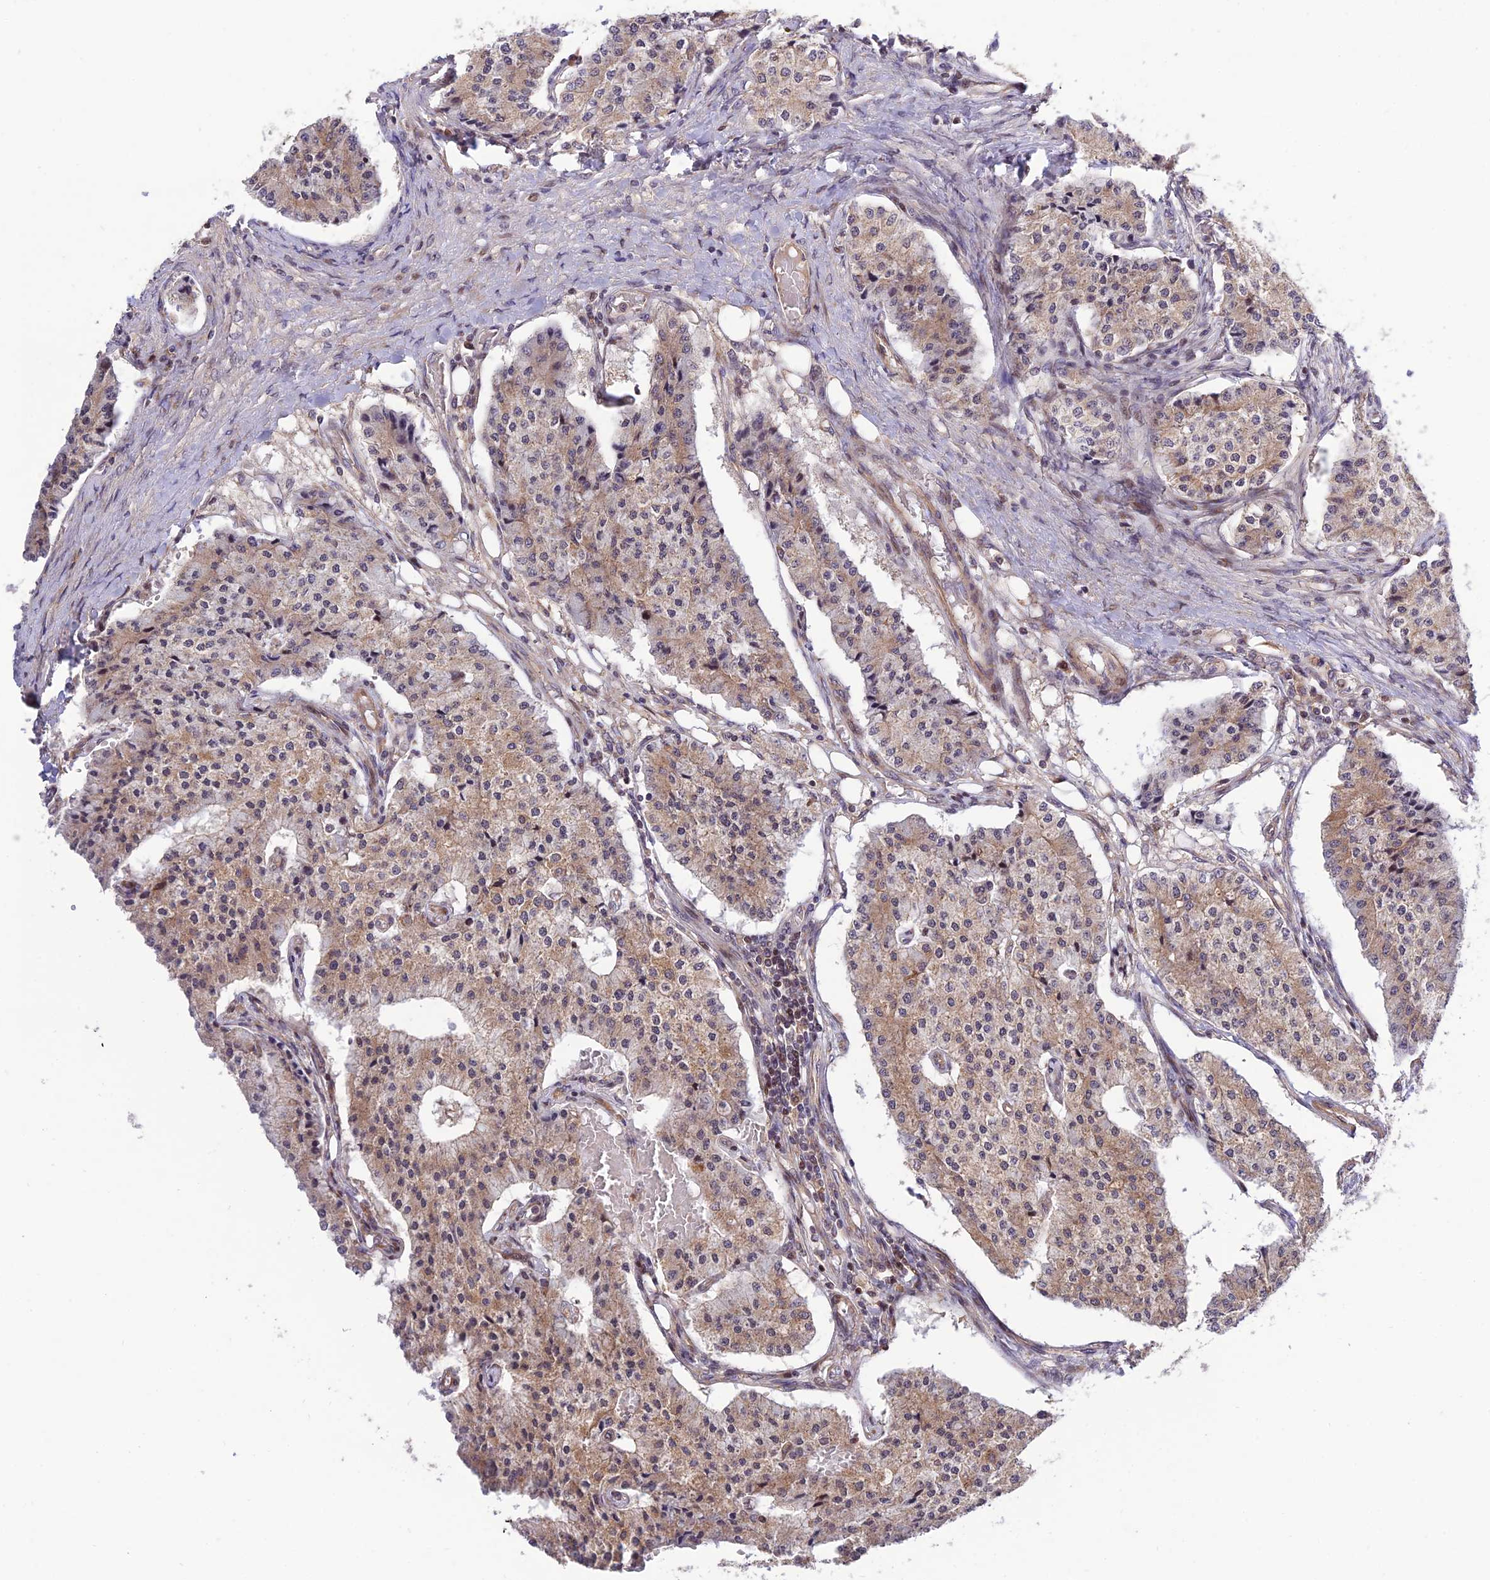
{"staining": {"intensity": "moderate", "quantity": ">75%", "location": "cytoplasmic/membranous"}, "tissue": "carcinoid", "cell_type": "Tumor cells", "image_type": "cancer", "snomed": [{"axis": "morphology", "description": "Carcinoid, malignant, NOS"}, {"axis": "topography", "description": "Colon"}], "caption": "IHC micrograph of neoplastic tissue: human carcinoid (malignant) stained using immunohistochemistry (IHC) demonstrates medium levels of moderate protein expression localized specifically in the cytoplasmic/membranous of tumor cells, appearing as a cytoplasmic/membranous brown color.", "gene": "PLEKHG2", "patient": {"sex": "female", "age": 52}}